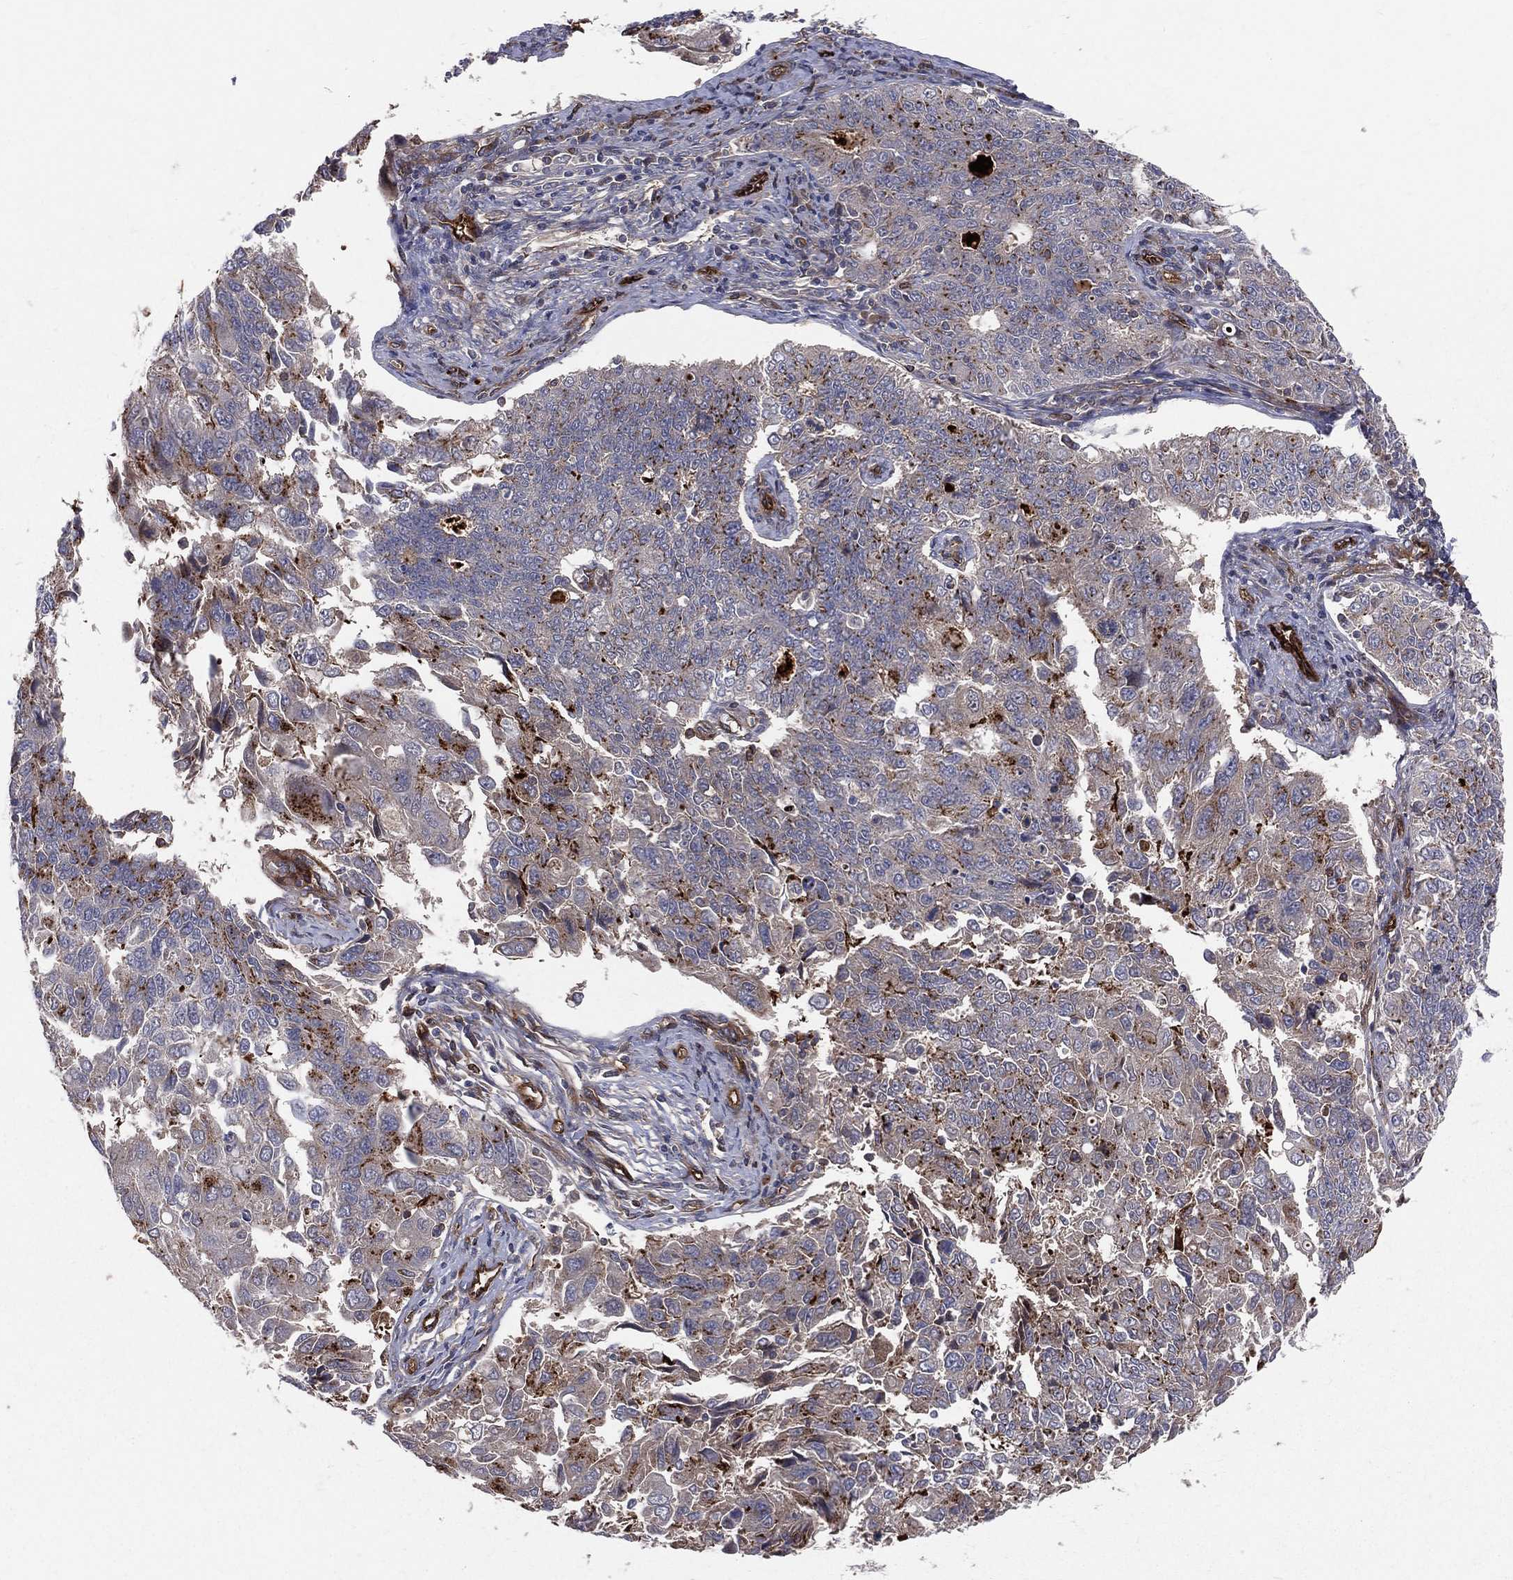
{"staining": {"intensity": "moderate", "quantity": "<25%", "location": "cytoplasmic/membranous"}, "tissue": "endometrial cancer", "cell_type": "Tumor cells", "image_type": "cancer", "snomed": [{"axis": "morphology", "description": "Adenocarcinoma, NOS"}, {"axis": "topography", "description": "Endometrium"}], "caption": "Immunohistochemical staining of endometrial cancer (adenocarcinoma) demonstrates moderate cytoplasmic/membranous protein positivity in about <25% of tumor cells.", "gene": "ENTPD1", "patient": {"sex": "female", "age": 43}}